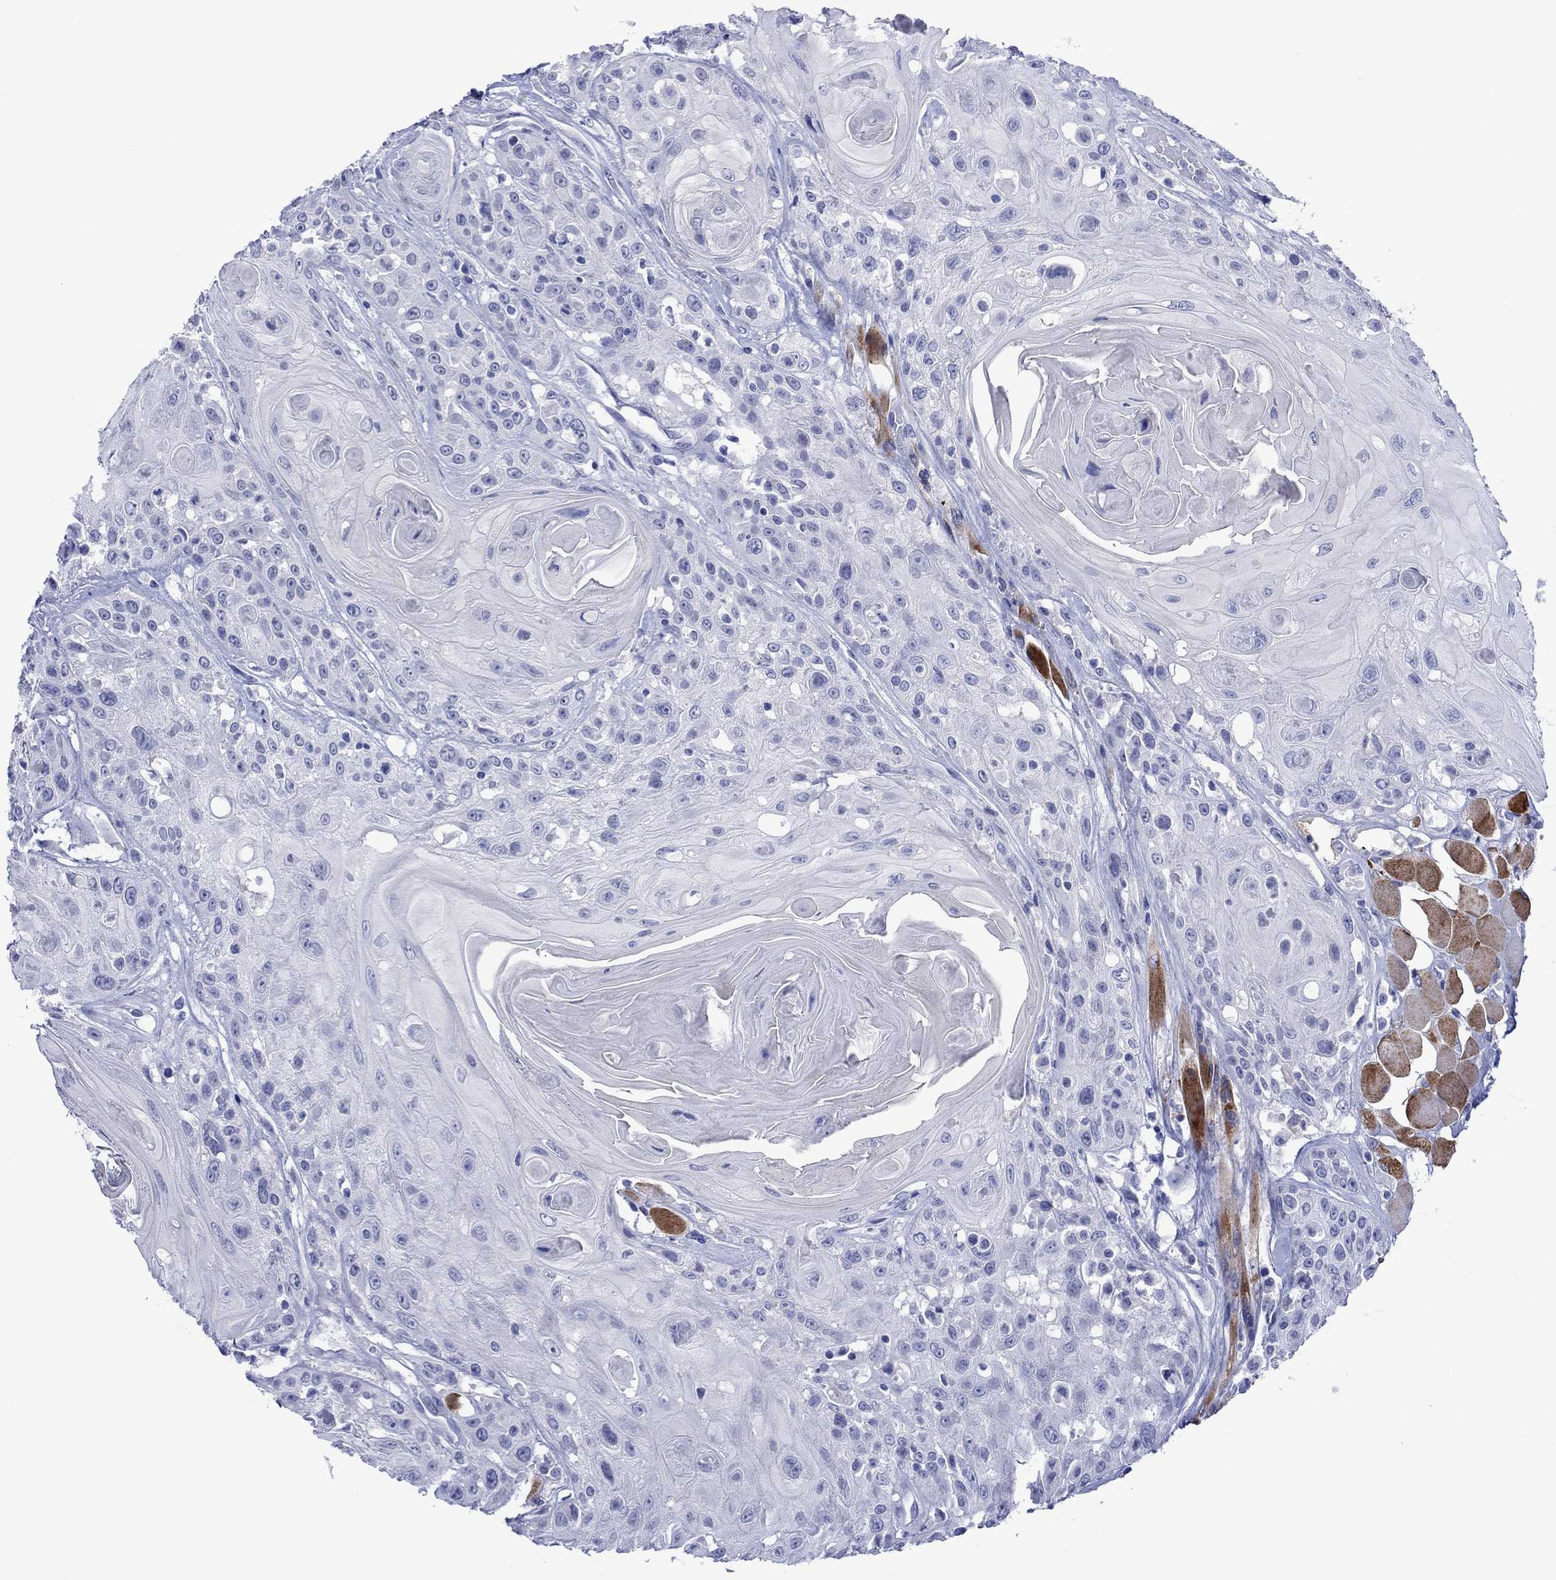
{"staining": {"intensity": "negative", "quantity": "none", "location": "none"}, "tissue": "head and neck cancer", "cell_type": "Tumor cells", "image_type": "cancer", "snomed": [{"axis": "morphology", "description": "Squamous cell carcinoma, NOS"}, {"axis": "topography", "description": "Head-Neck"}], "caption": "Head and neck cancer was stained to show a protein in brown. There is no significant expression in tumor cells.", "gene": "MLANA", "patient": {"sex": "female", "age": 59}}